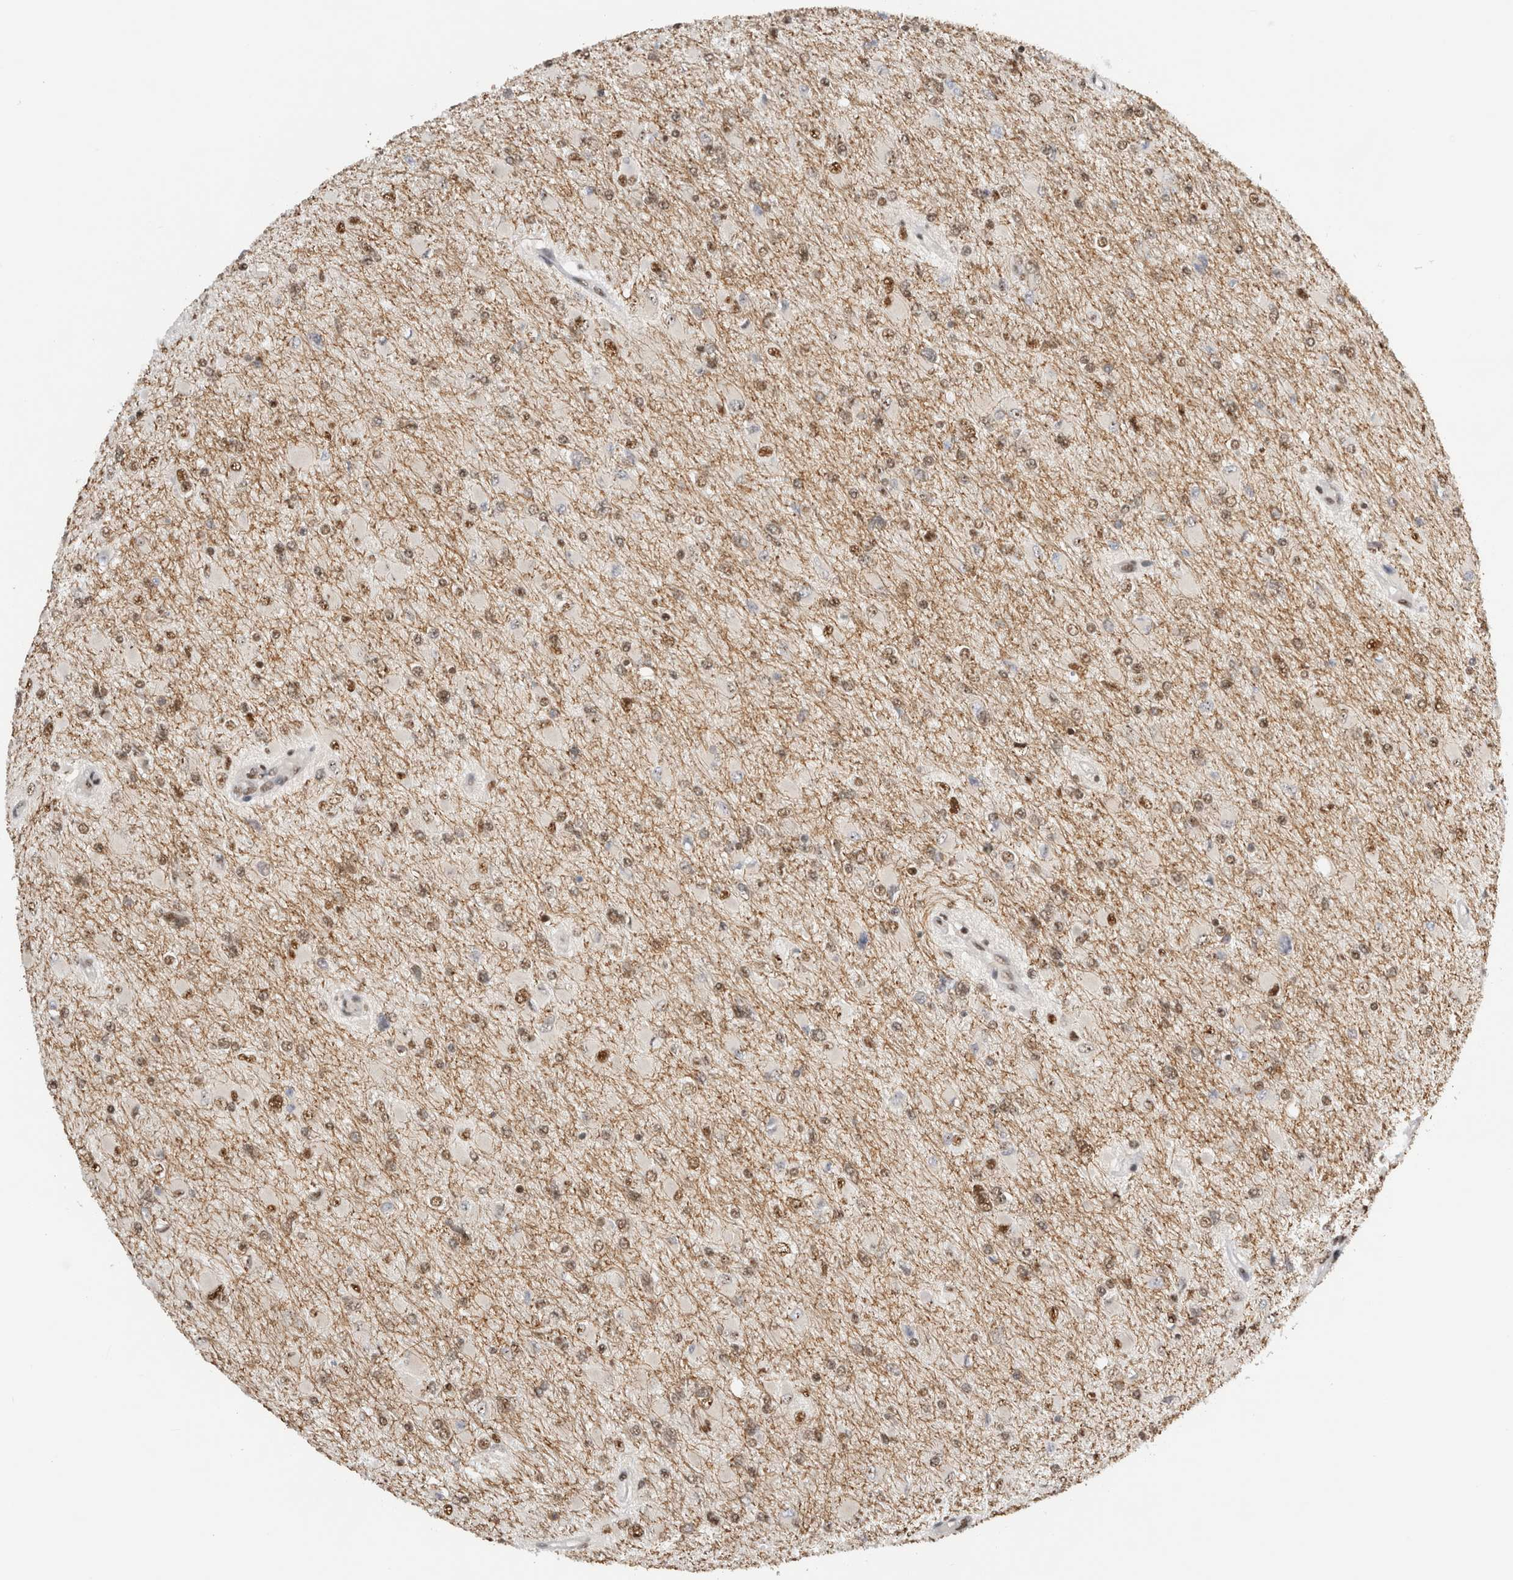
{"staining": {"intensity": "weak", "quantity": ">75%", "location": "nuclear"}, "tissue": "glioma", "cell_type": "Tumor cells", "image_type": "cancer", "snomed": [{"axis": "morphology", "description": "Glioma, malignant, High grade"}, {"axis": "topography", "description": "Cerebral cortex"}], "caption": "IHC image of neoplastic tissue: malignant high-grade glioma stained using immunohistochemistry (IHC) exhibits low levels of weak protein expression localized specifically in the nuclear of tumor cells, appearing as a nuclear brown color.", "gene": "EBNA1BP2", "patient": {"sex": "female", "age": 36}}